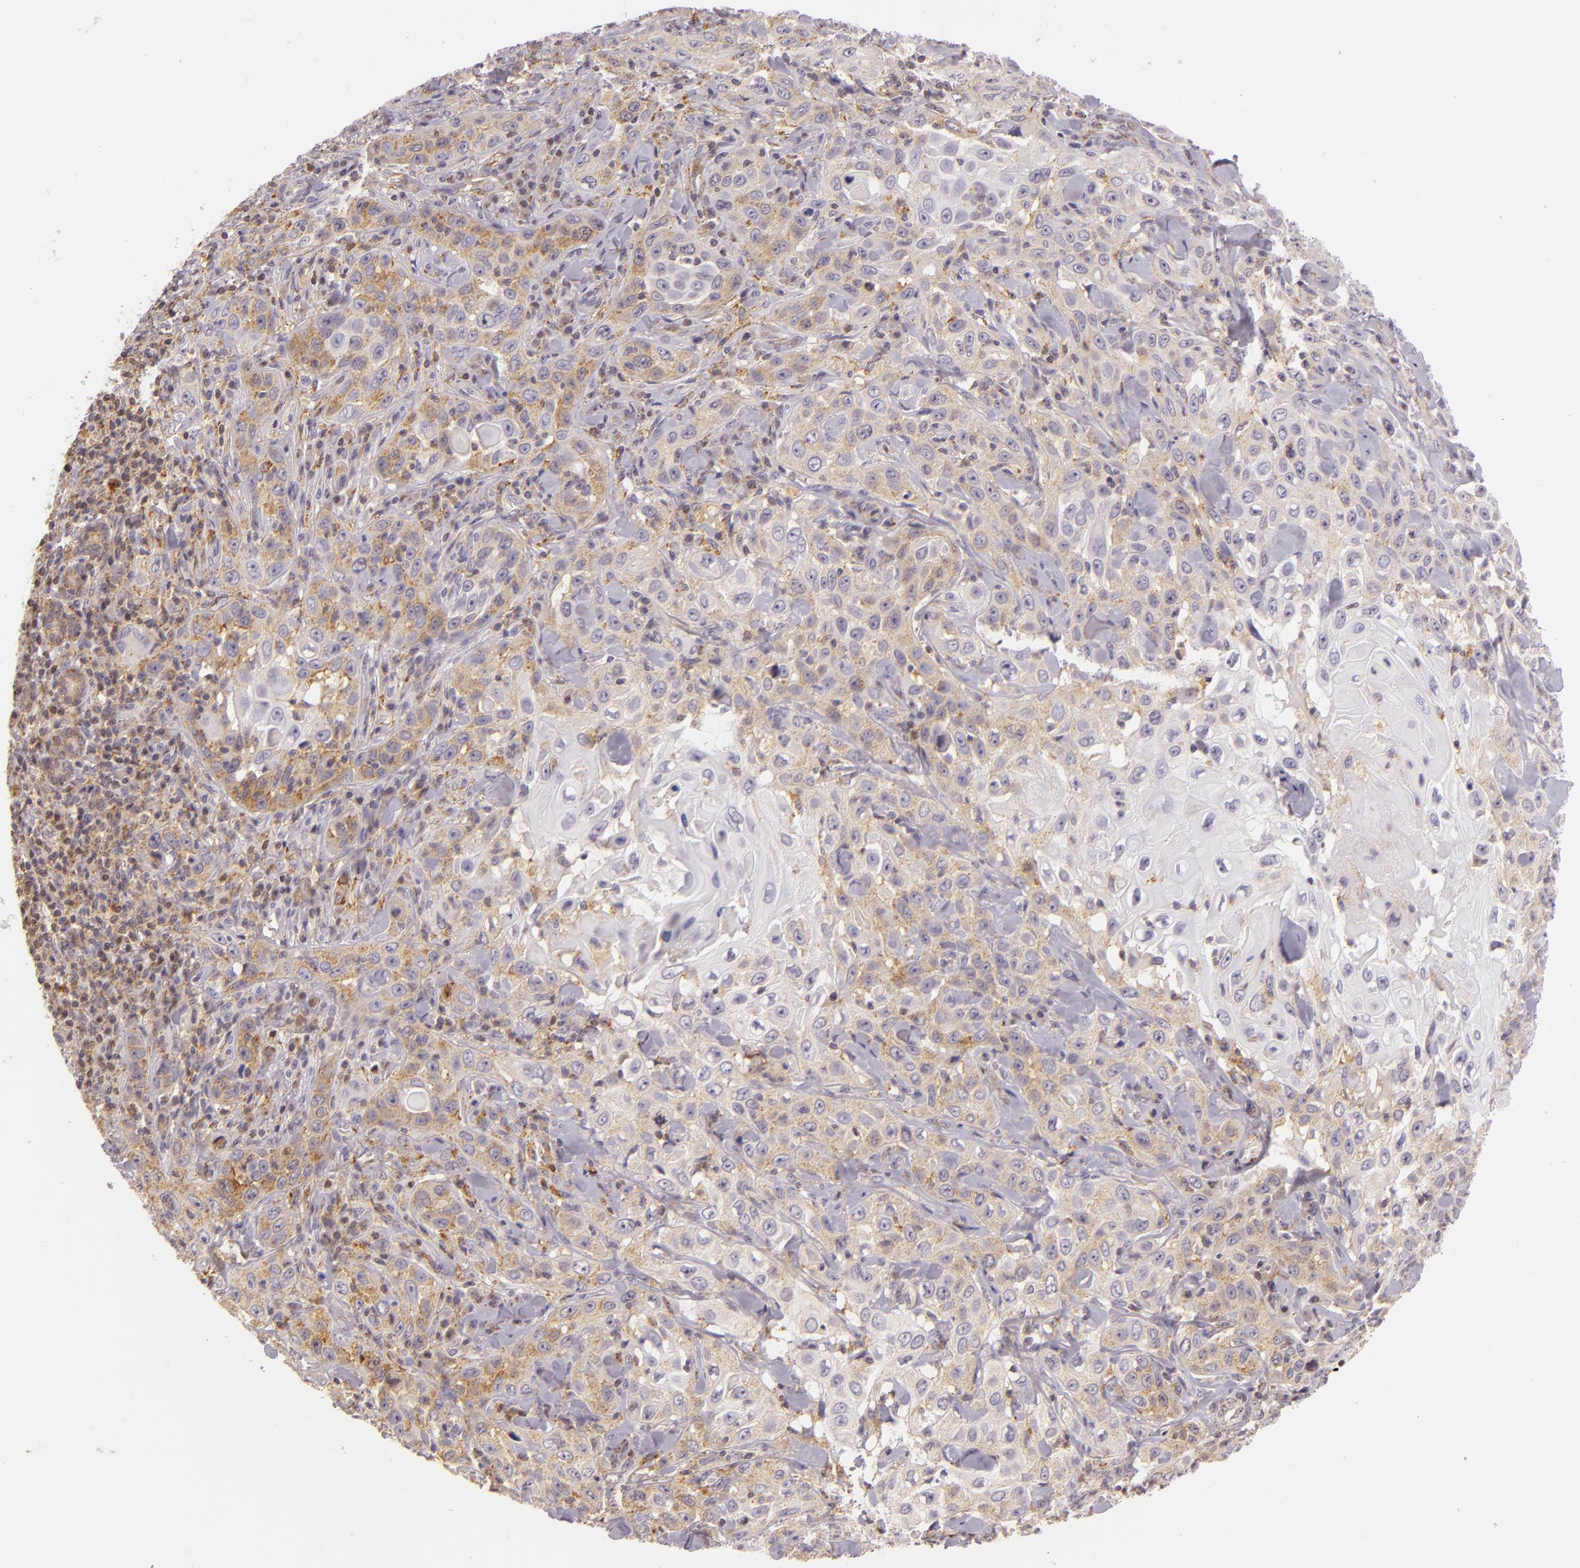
{"staining": {"intensity": "weak", "quantity": "<25%", "location": "cytoplasmic/membranous"}, "tissue": "skin cancer", "cell_type": "Tumor cells", "image_type": "cancer", "snomed": [{"axis": "morphology", "description": "Squamous cell carcinoma, NOS"}, {"axis": "topography", "description": "Skin"}], "caption": "A micrograph of human skin cancer is negative for staining in tumor cells.", "gene": "IMPDH1", "patient": {"sex": "male", "age": 84}}